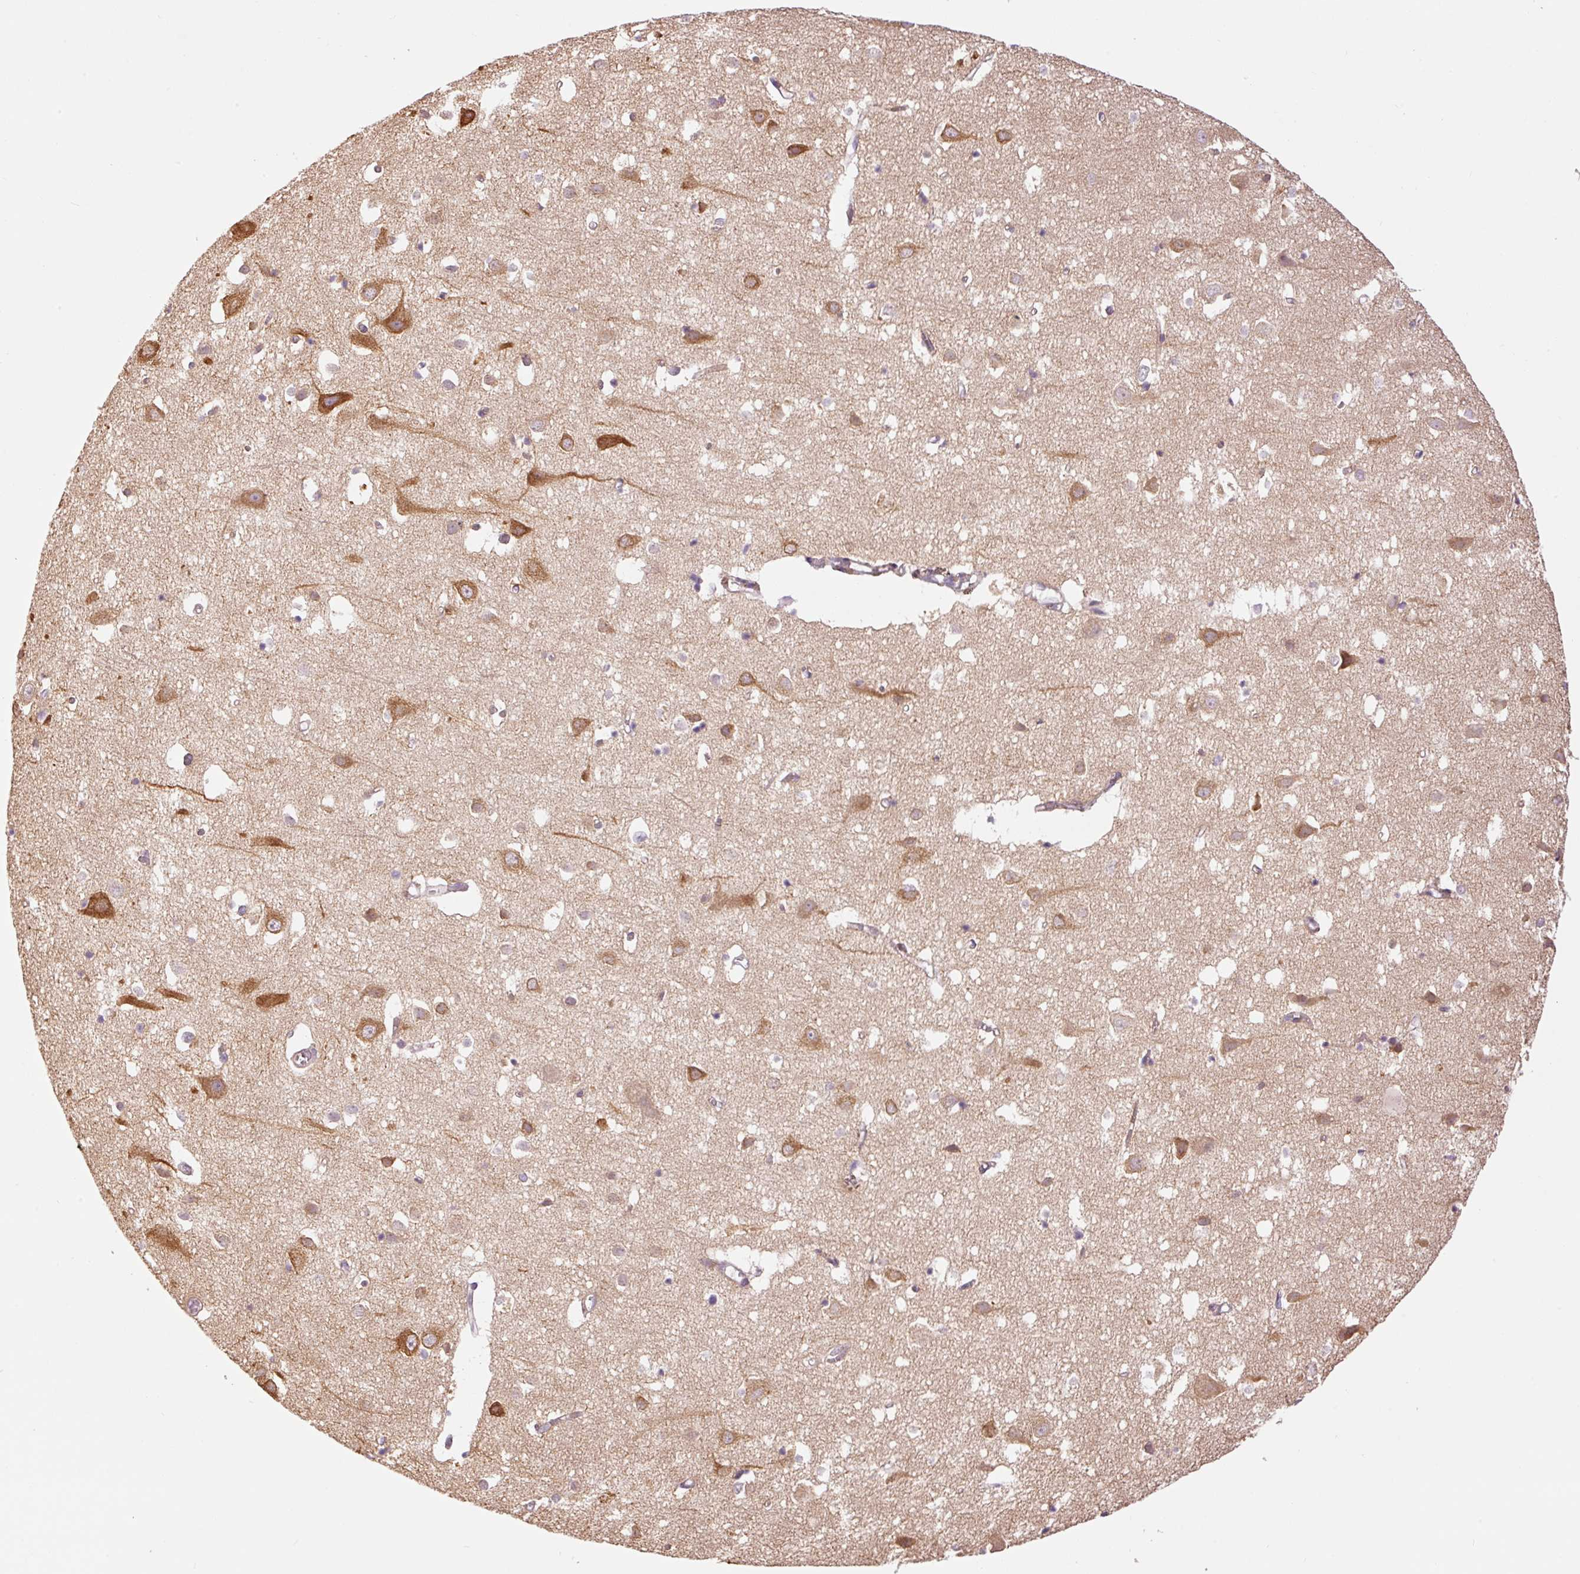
{"staining": {"intensity": "negative", "quantity": "none", "location": "none"}, "tissue": "cerebral cortex", "cell_type": "Endothelial cells", "image_type": "normal", "snomed": [{"axis": "morphology", "description": "Normal tissue, NOS"}, {"axis": "topography", "description": "Cerebral cortex"}], "caption": "DAB (3,3'-diaminobenzidine) immunohistochemical staining of benign human cerebral cortex demonstrates no significant expression in endothelial cells. (IHC, brightfield microscopy, high magnification).", "gene": "SLC29A3", "patient": {"sex": "male", "age": 70}}